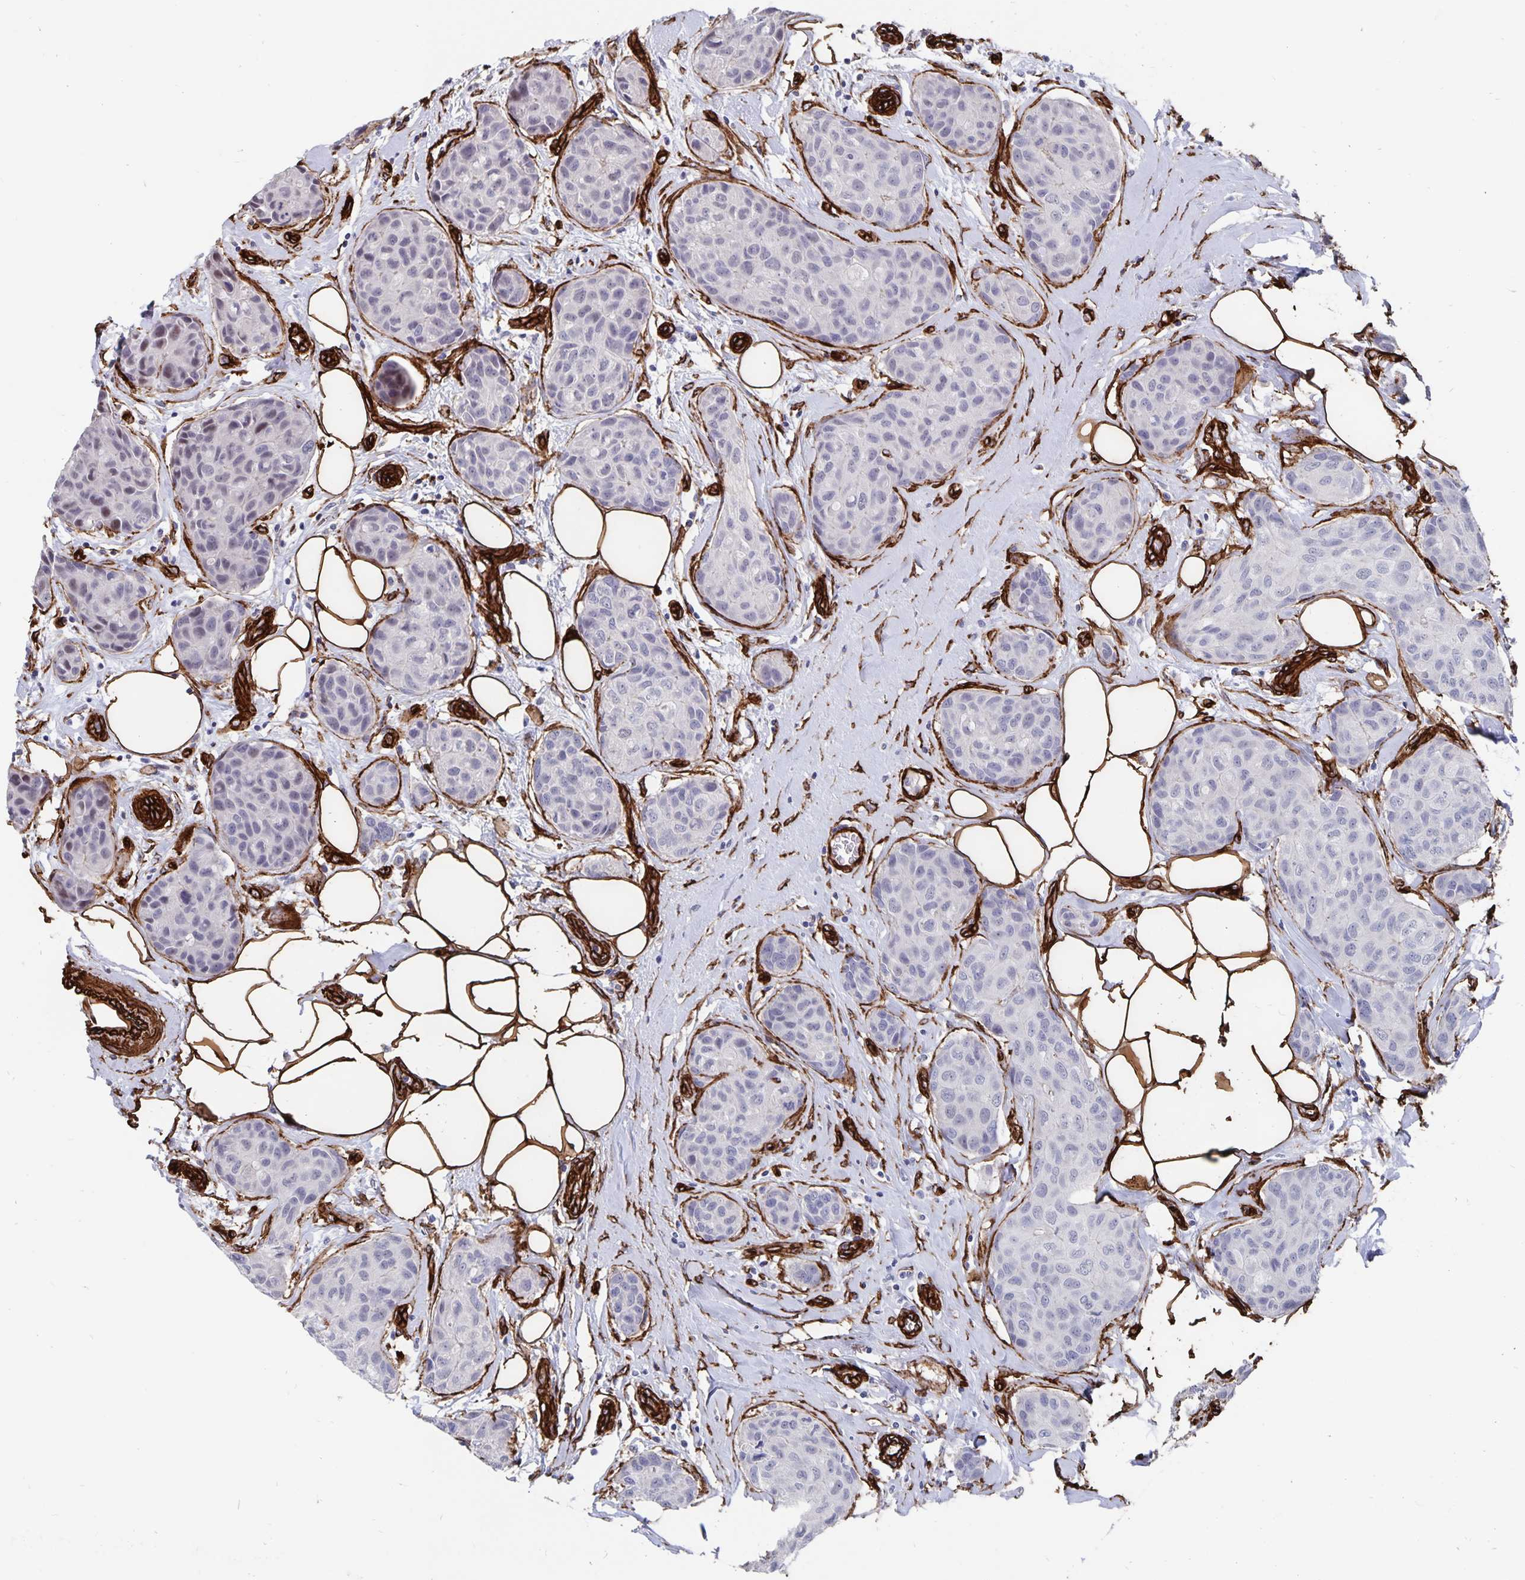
{"staining": {"intensity": "negative", "quantity": "none", "location": "none"}, "tissue": "breast cancer", "cell_type": "Tumor cells", "image_type": "cancer", "snomed": [{"axis": "morphology", "description": "Duct carcinoma"}, {"axis": "topography", "description": "Breast"}], "caption": "Breast cancer stained for a protein using immunohistochemistry demonstrates no staining tumor cells.", "gene": "DCHS2", "patient": {"sex": "female", "age": 80}}